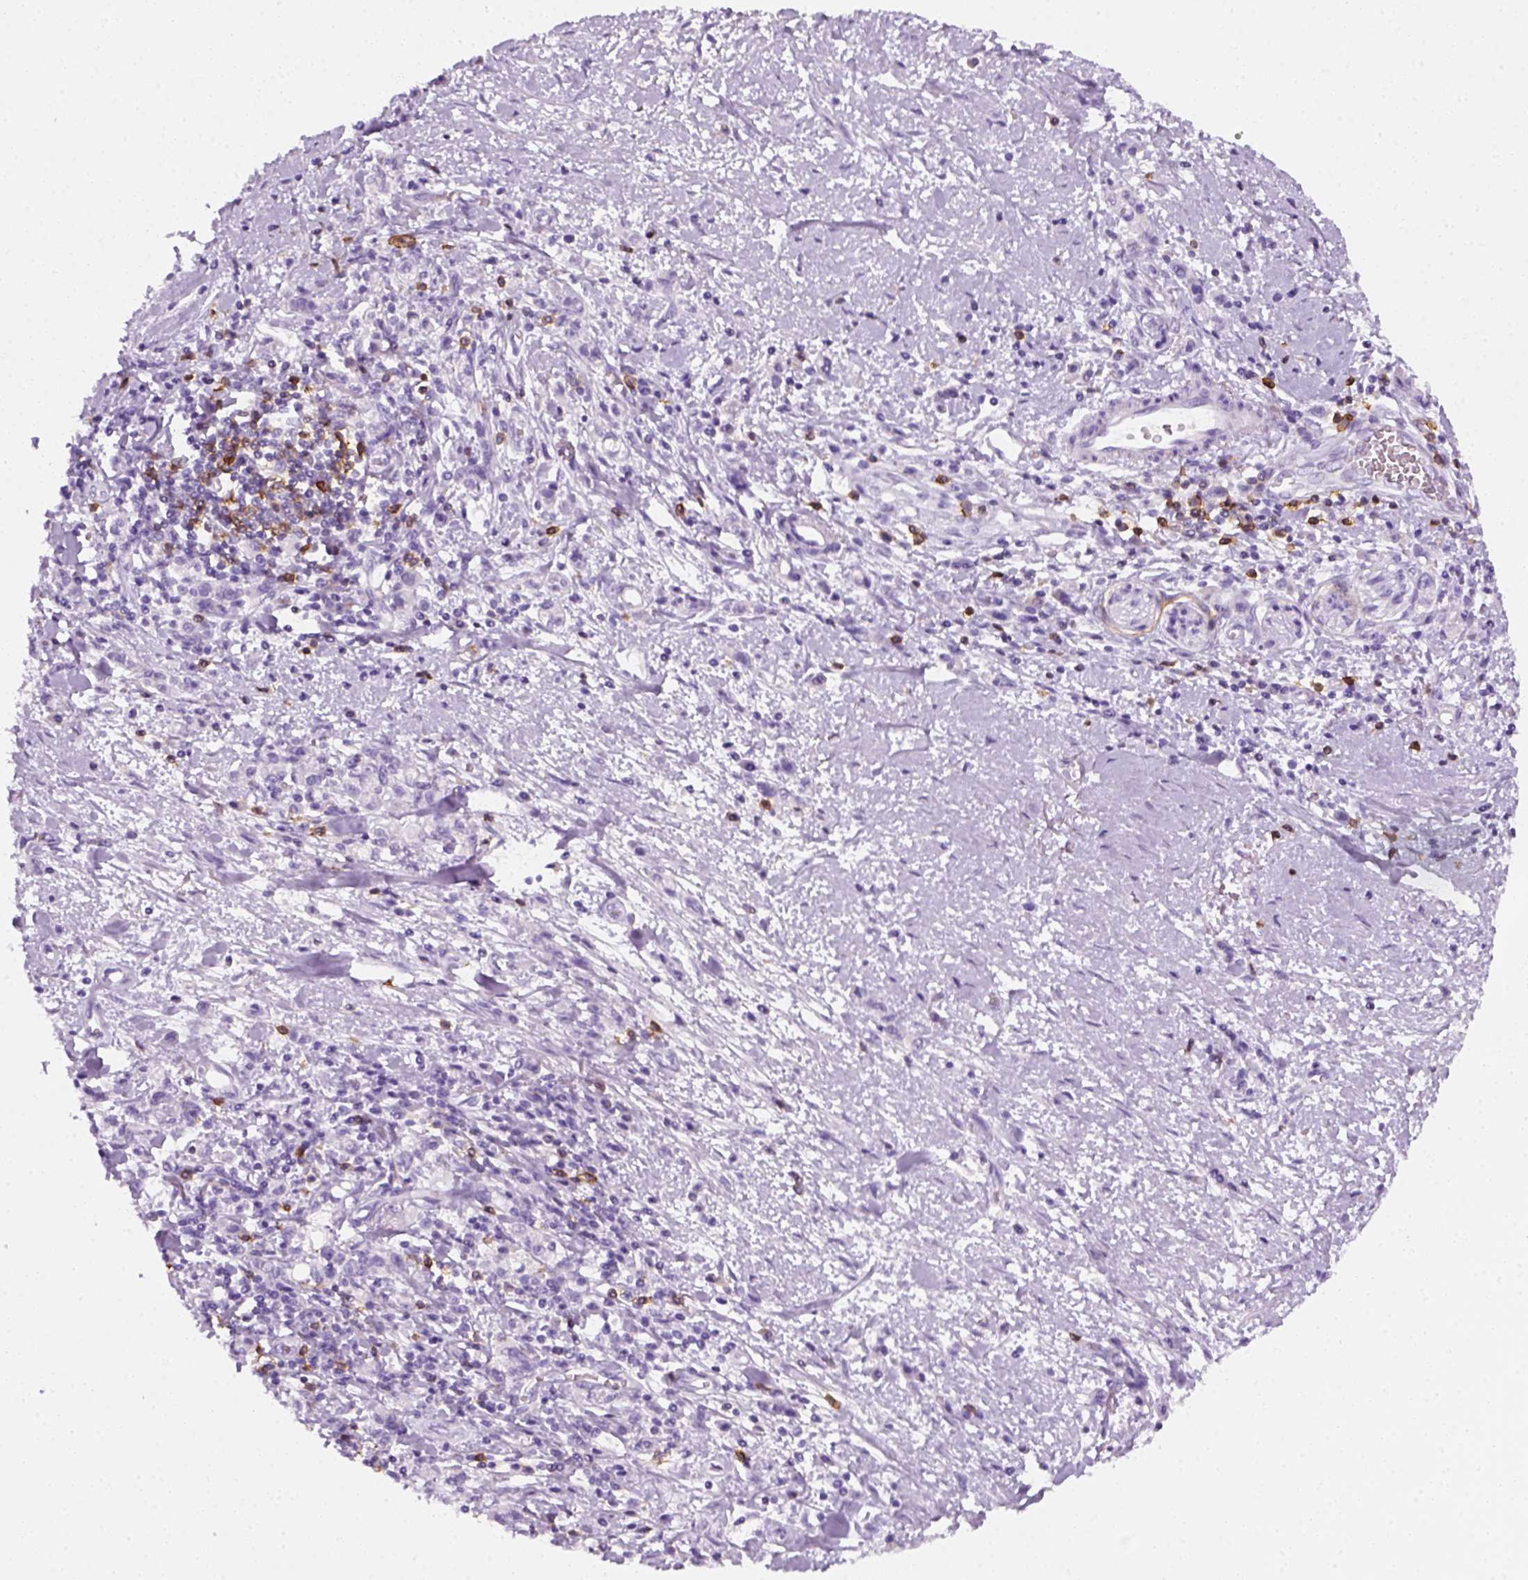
{"staining": {"intensity": "negative", "quantity": "none", "location": "none"}, "tissue": "stomach cancer", "cell_type": "Tumor cells", "image_type": "cancer", "snomed": [{"axis": "morphology", "description": "Adenocarcinoma, NOS"}, {"axis": "topography", "description": "Stomach"}], "caption": "Immunohistochemistry of stomach adenocarcinoma demonstrates no expression in tumor cells.", "gene": "AQP3", "patient": {"sex": "male", "age": 77}}